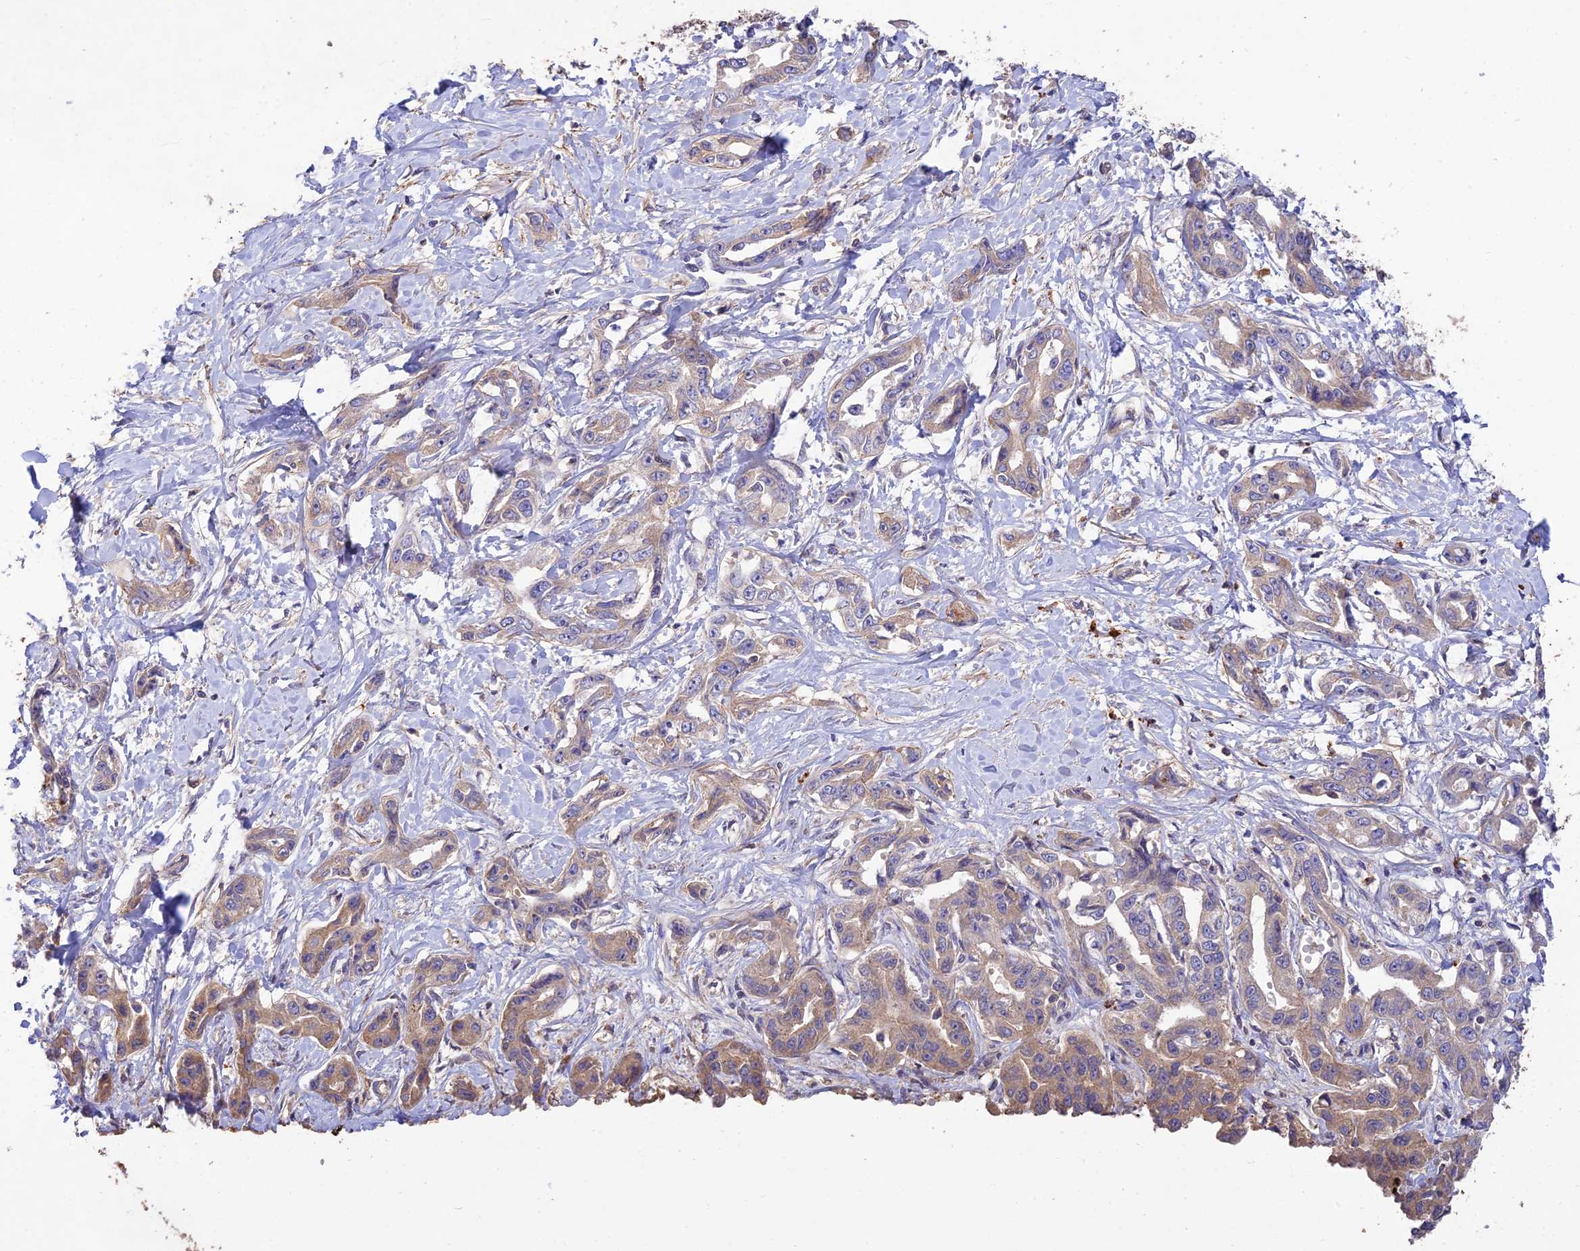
{"staining": {"intensity": "weak", "quantity": ">75%", "location": "cytoplasmic/membranous"}, "tissue": "liver cancer", "cell_type": "Tumor cells", "image_type": "cancer", "snomed": [{"axis": "morphology", "description": "Cholangiocarcinoma"}, {"axis": "topography", "description": "Liver"}], "caption": "This micrograph shows liver cancer (cholangiocarcinoma) stained with immunohistochemistry to label a protein in brown. The cytoplasmic/membranous of tumor cells show weak positivity for the protein. Nuclei are counter-stained blue.", "gene": "ACSM5", "patient": {"sex": "male", "age": 59}}